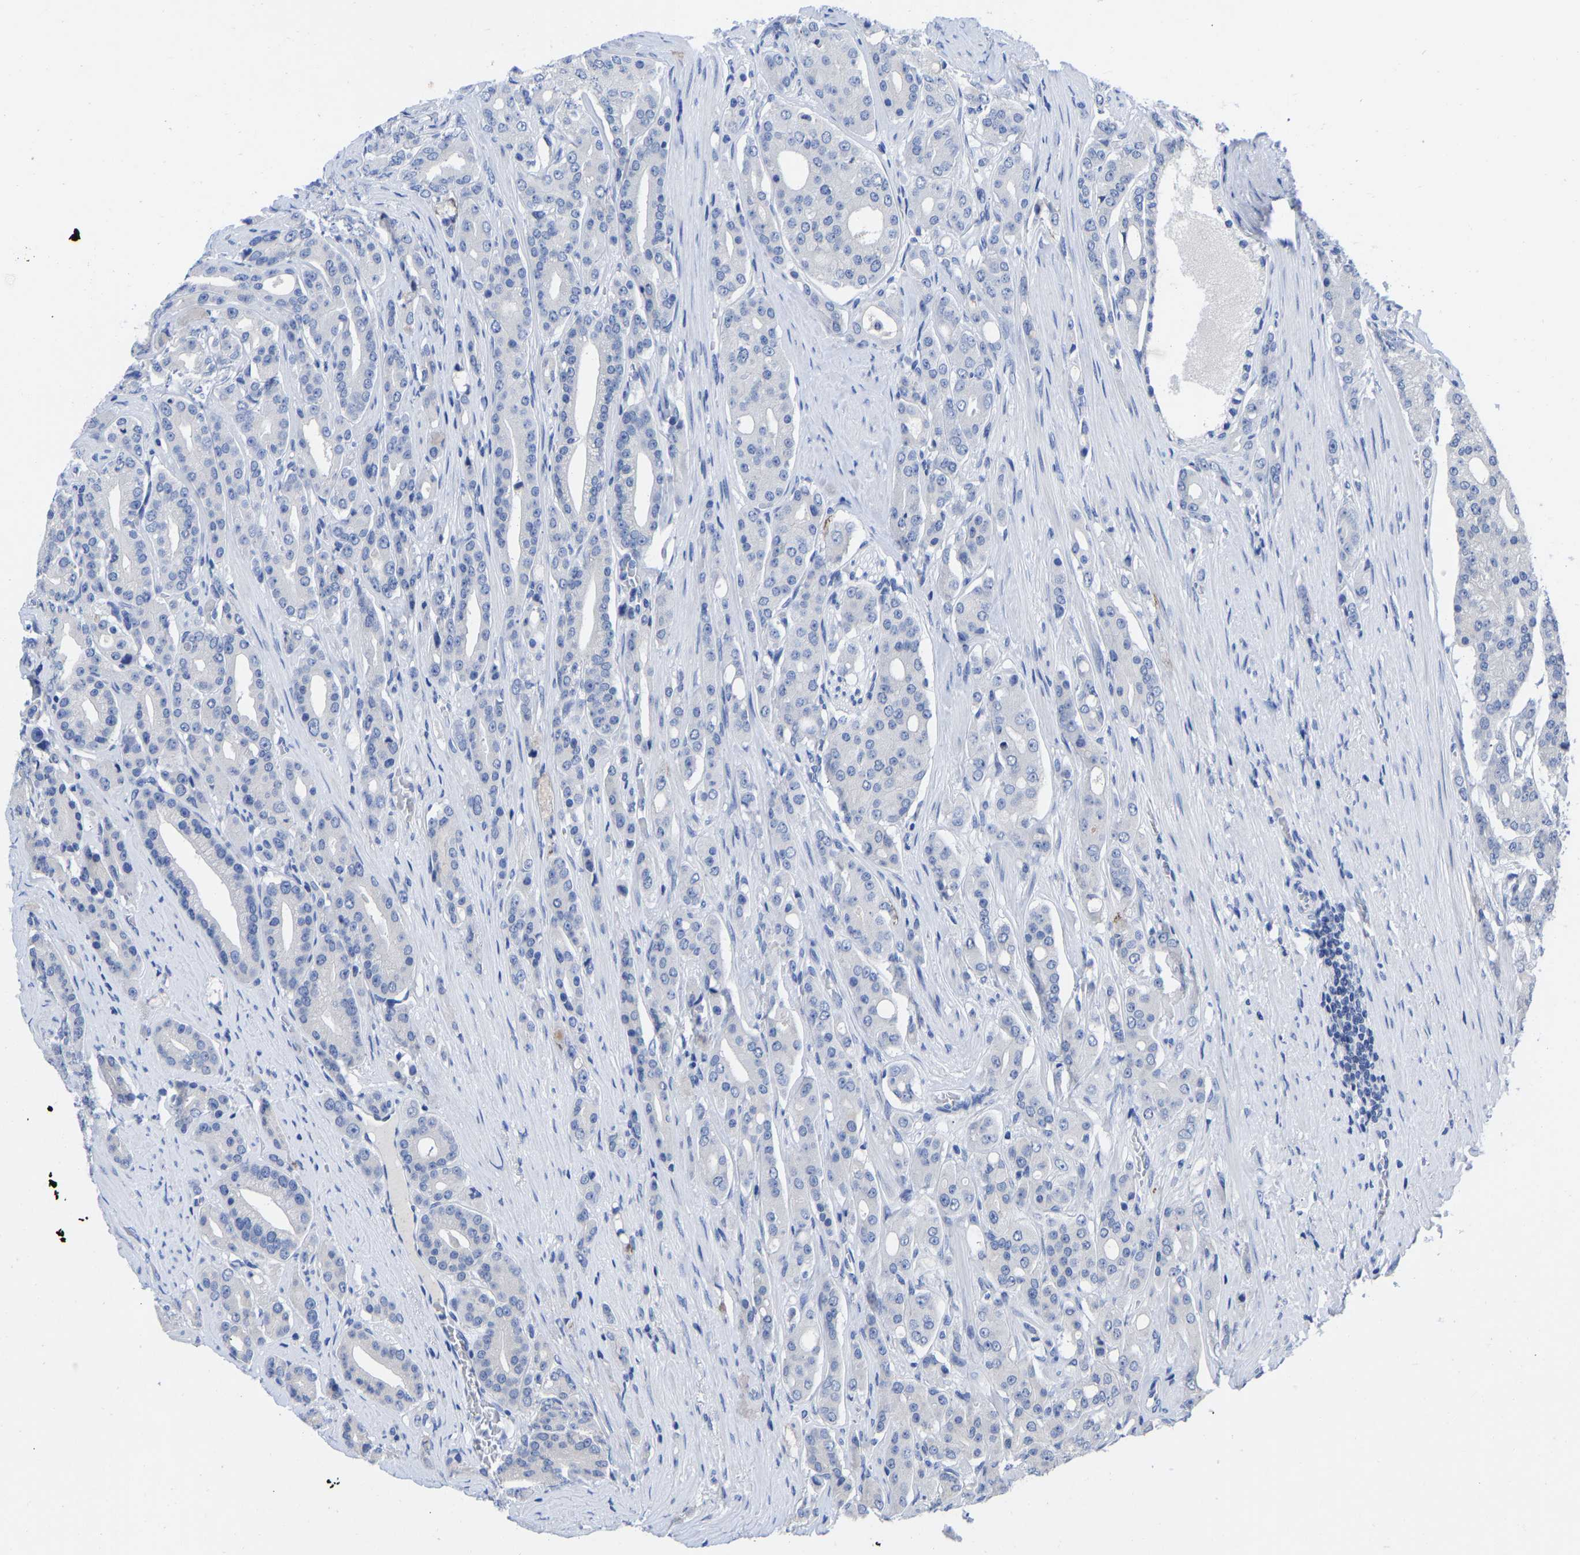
{"staining": {"intensity": "negative", "quantity": "none", "location": "none"}, "tissue": "prostate cancer", "cell_type": "Tumor cells", "image_type": "cancer", "snomed": [{"axis": "morphology", "description": "Adenocarcinoma, High grade"}, {"axis": "topography", "description": "Prostate"}], "caption": "Protein analysis of prostate adenocarcinoma (high-grade) exhibits no significant staining in tumor cells.", "gene": "GPA33", "patient": {"sex": "male", "age": 71}}